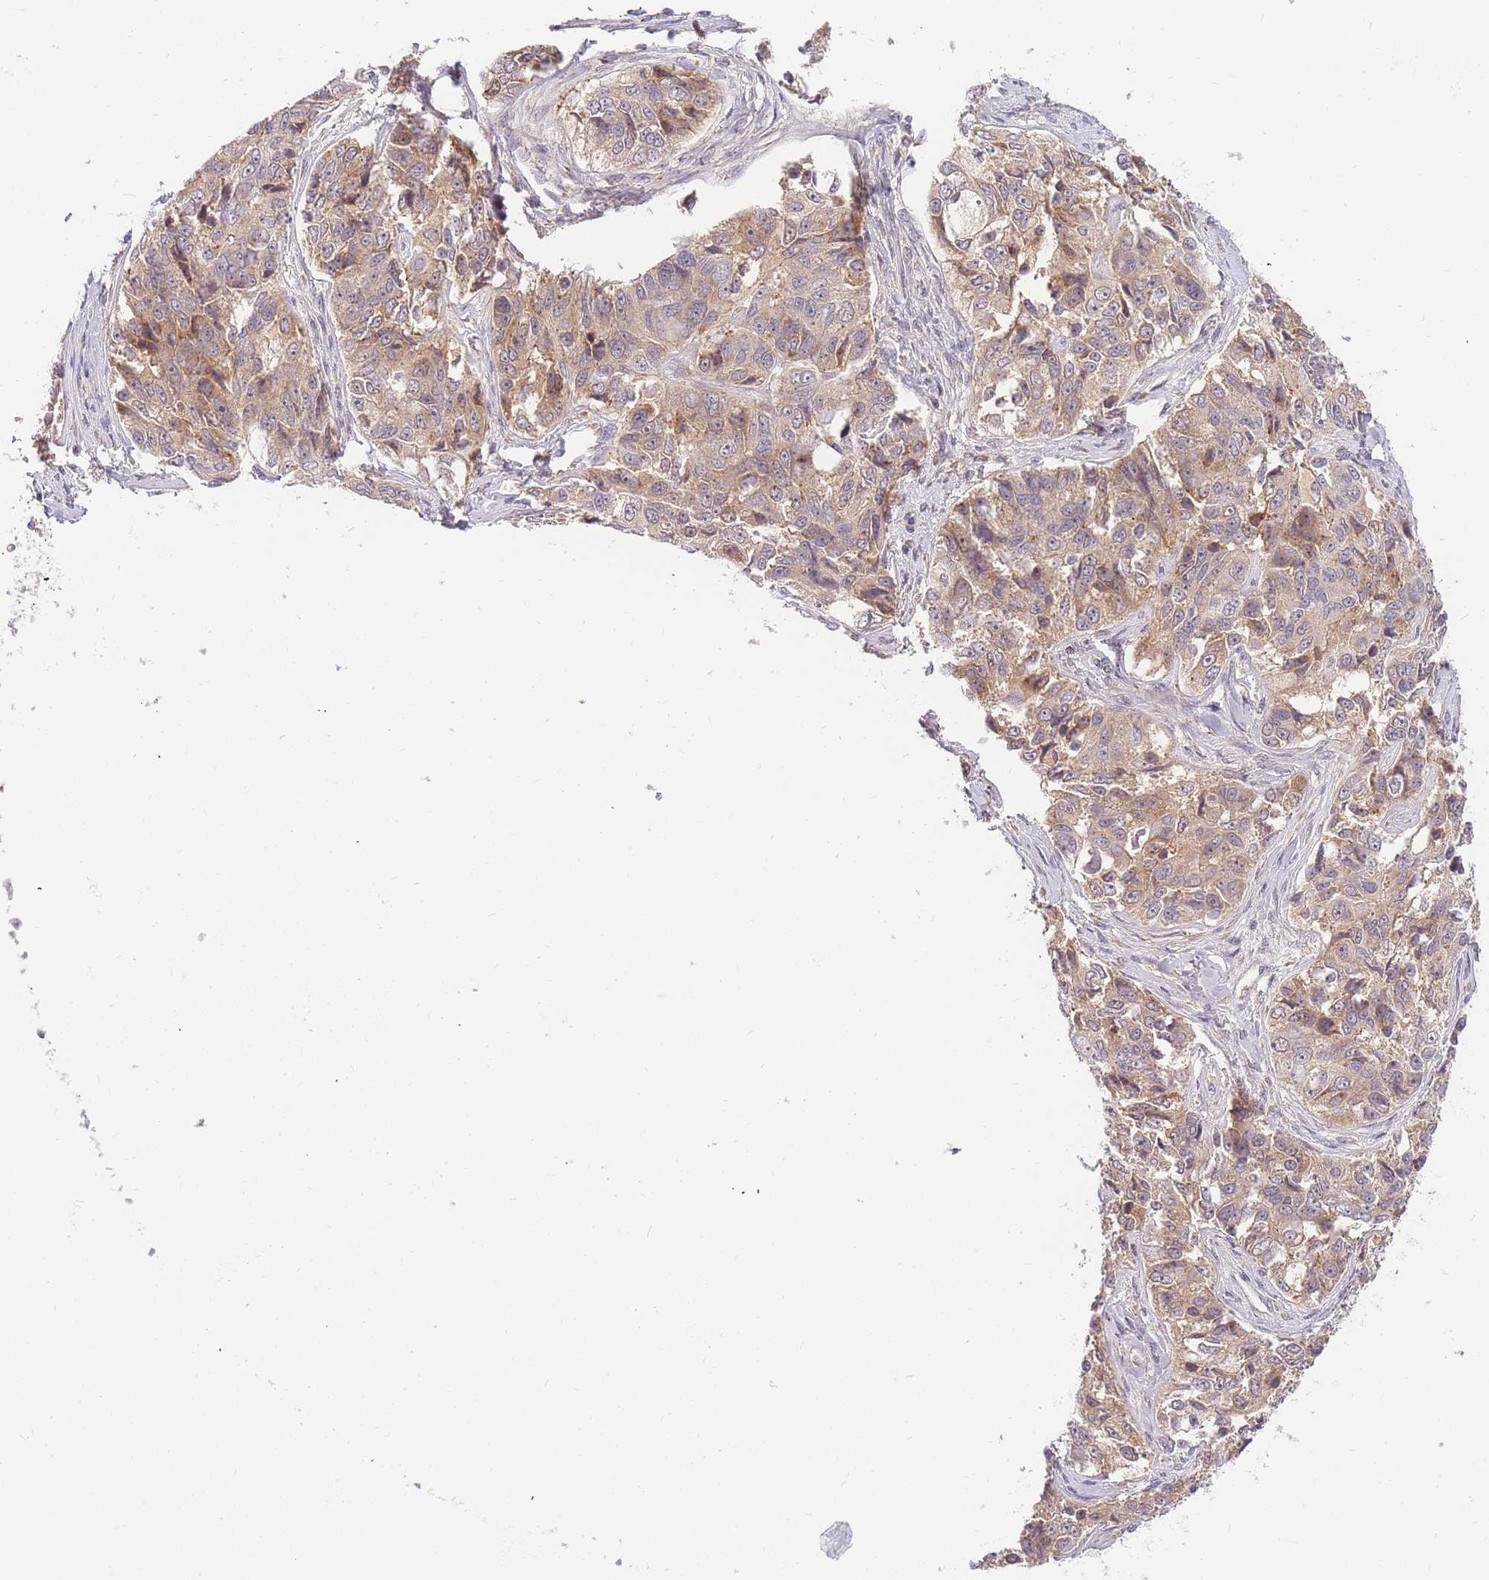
{"staining": {"intensity": "weak", "quantity": ">75%", "location": "cytoplasmic/membranous"}, "tissue": "ovarian cancer", "cell_type": "Tumor cells", "image_type": "cancer", "snomed": [{"axis": "morphology", "description": "Carcinoma, endometroid"}, {"axis": "topography", "description": "Ovary"}], "caption": "Ovarian cancer (endometroid carcinoma) was stained to show a protein in brown. There is low levels of weak cytoplasmic/membranous expression in approximately >75% of tumor cells.", "gene": "ZNF577", "patient": {"sex": "female", "age": 51}}